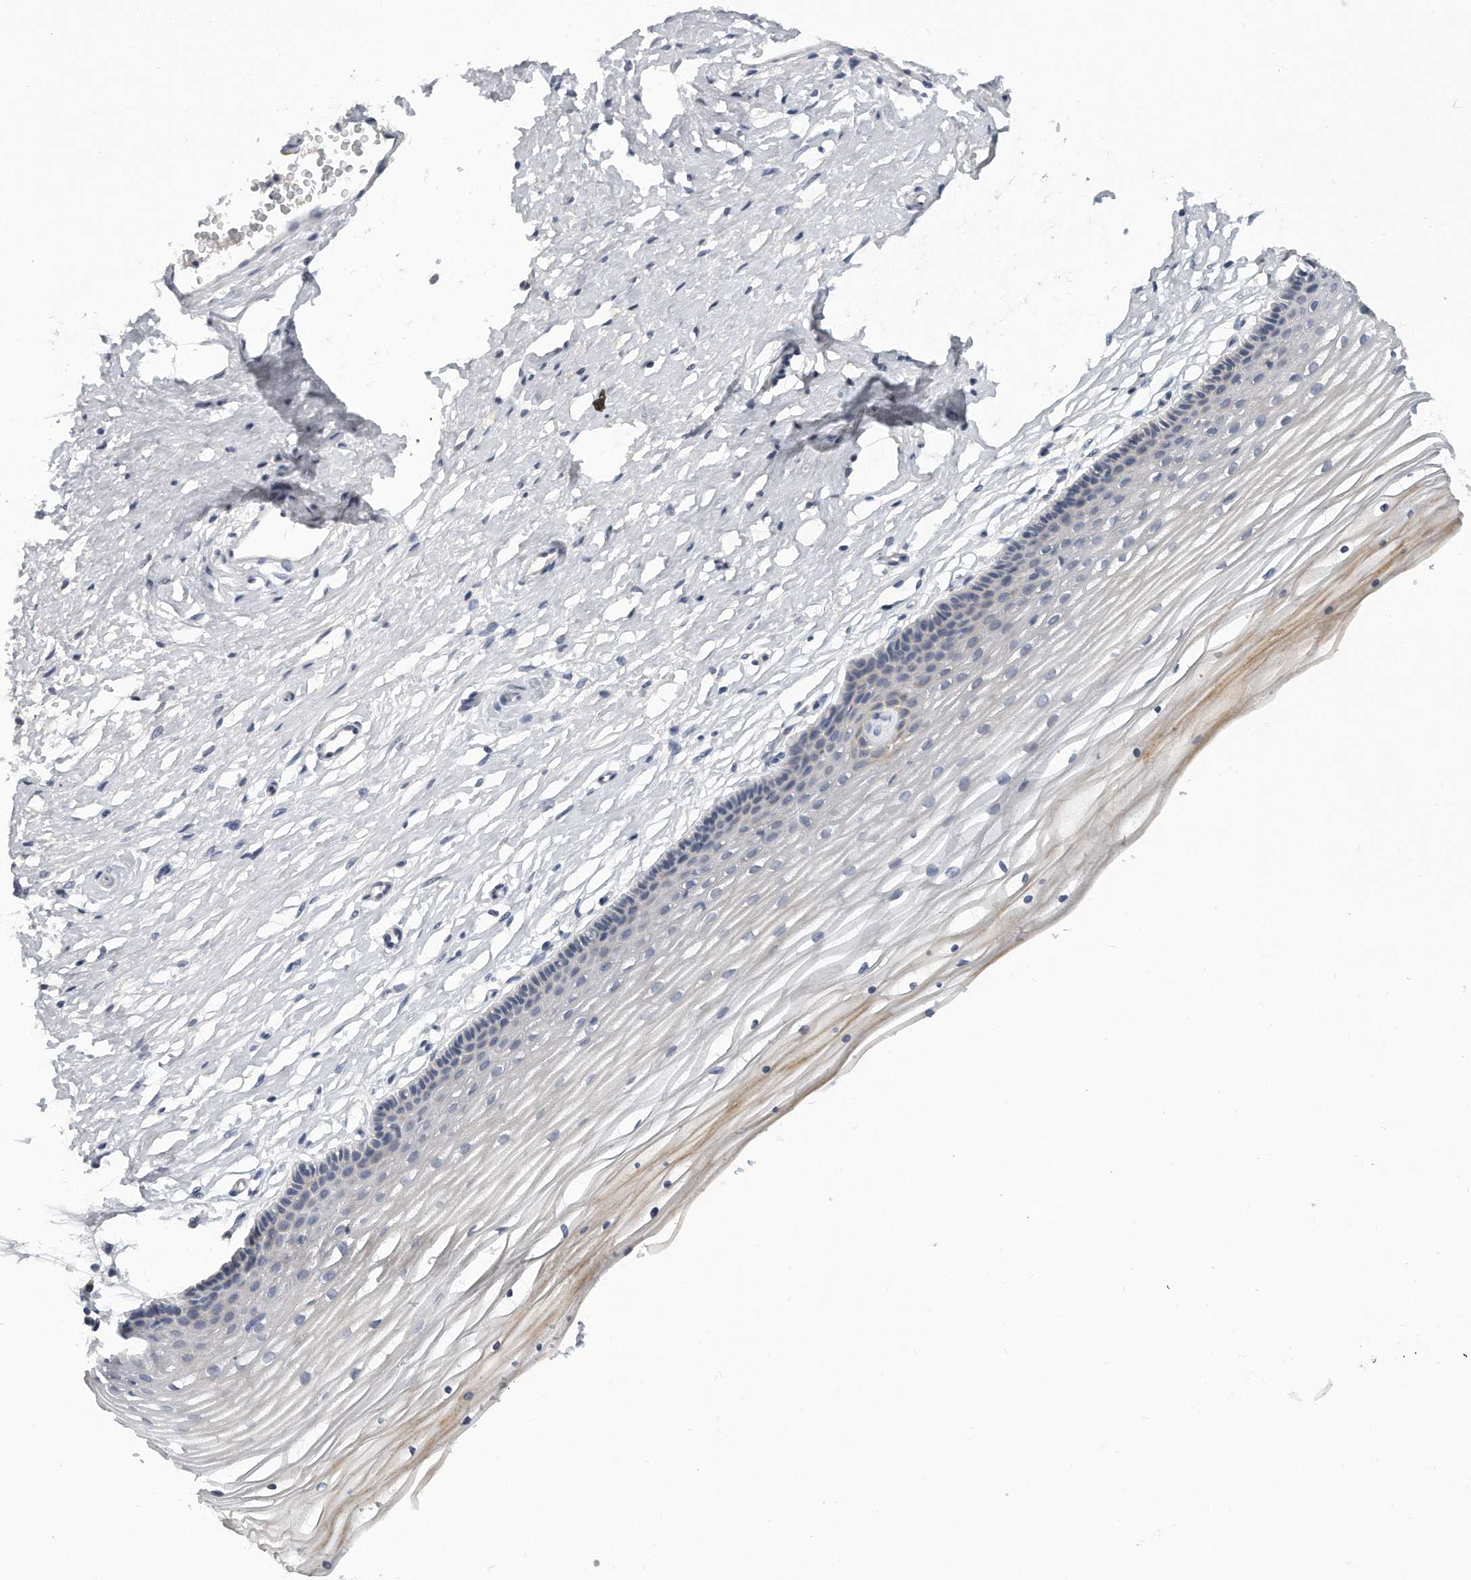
{"staining": {"intensity": "weak", "quantity": "<25%", "location": "cytoplasmic/membranous"}, "tissue": "vagina", "cell_type": "Squamous epithelial cells", "image_type": "normal", "snomed": [{"axis": "morphology", "description": "Normal tissue, NOS"}, {"axis": "topography", "description": "Vagina"}, {"axis": "topography", "description": "Cervix"}], "caption": "The immunohistochemistry image has no significant expression in squamous epithelial cells of vagina. (DAB (3,3'-diaminobenzidine) immunohistochemistry with hematoxylin counter stain).", "gene": "KLHL7", "patient": {"sex": "female", "age": 40}}